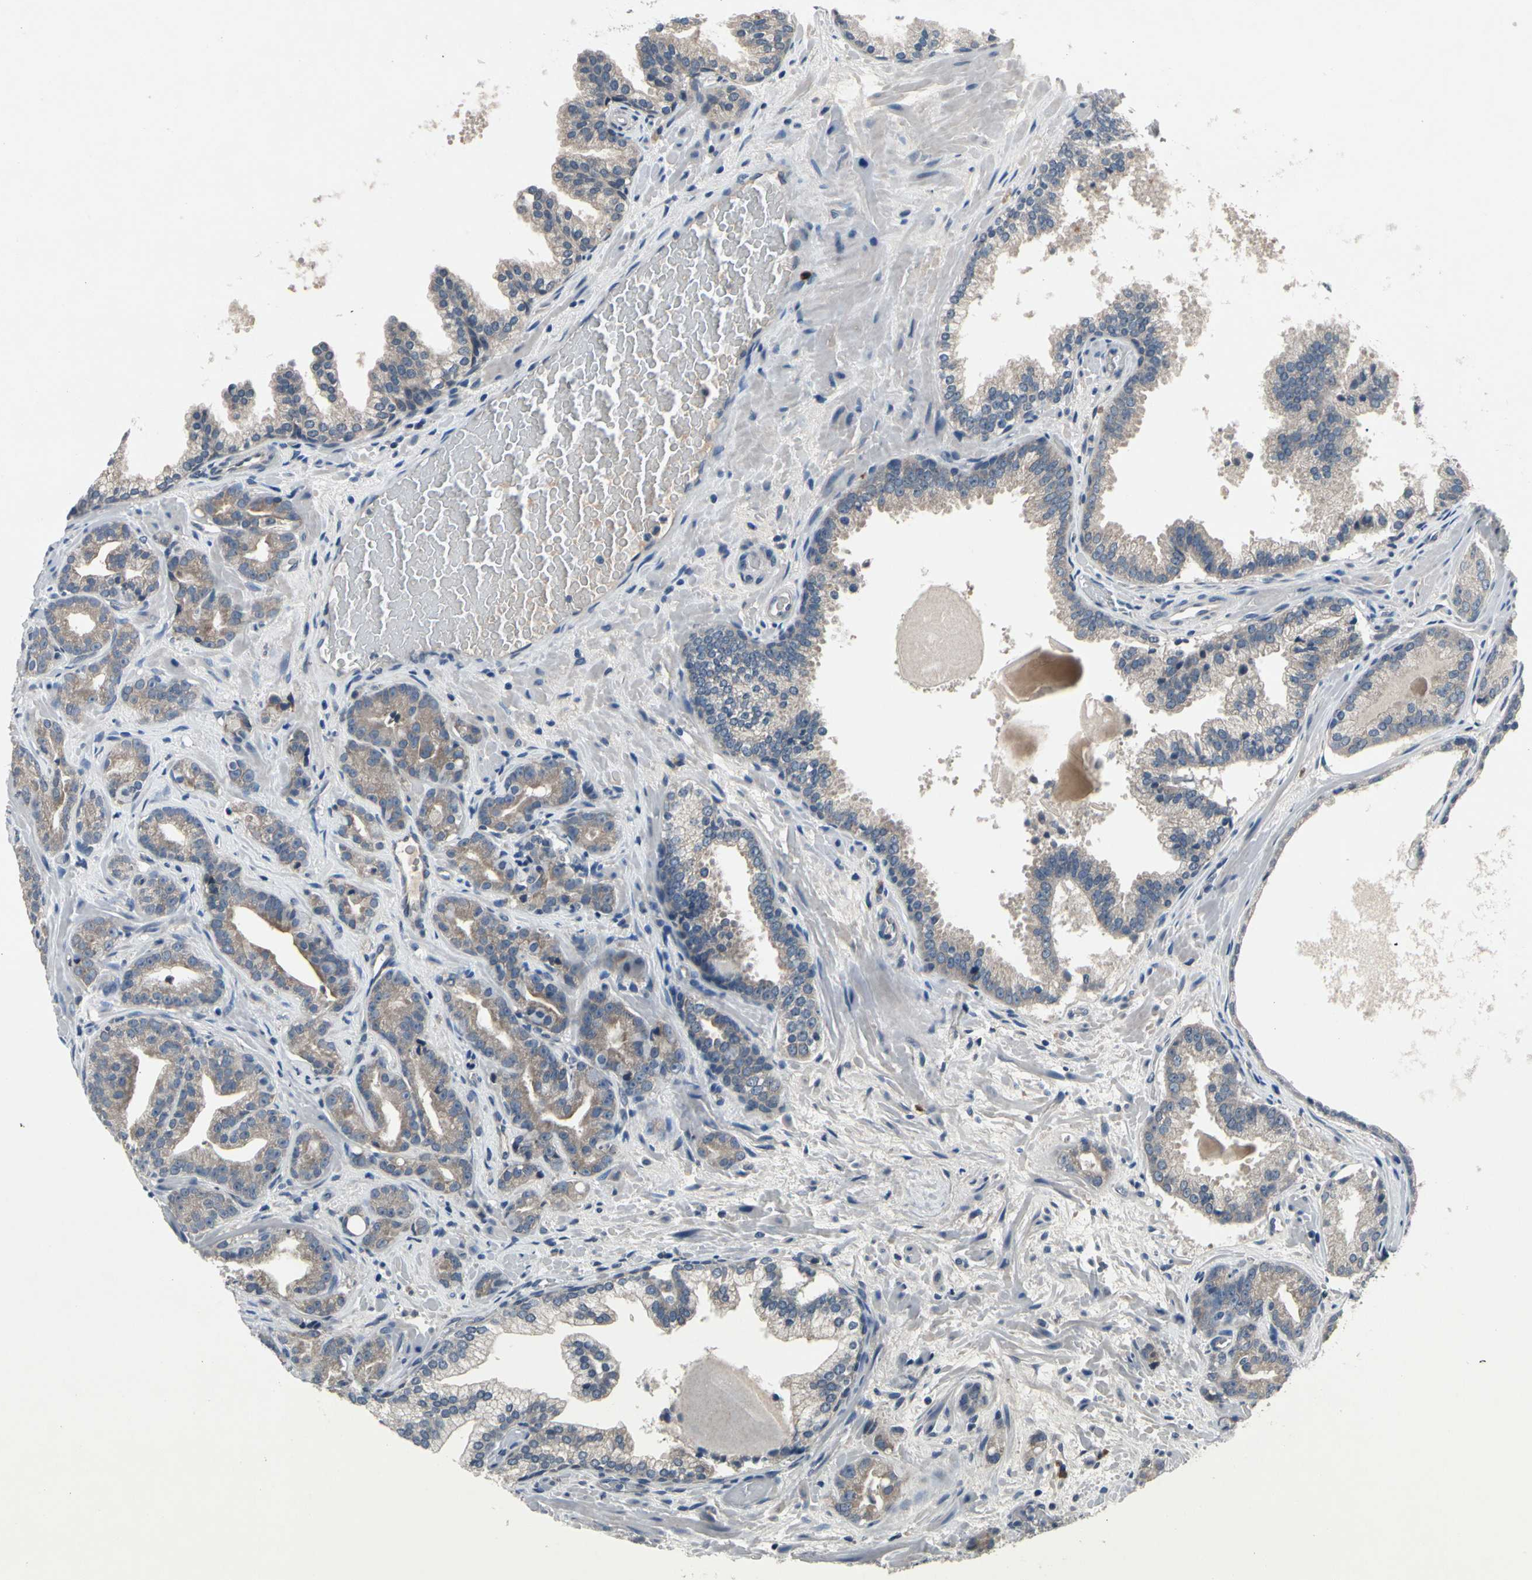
{"staining": {"intensity": "weak", "quantity": "25%-75%", "location": "cytoplasmic/membranous"}, "tissue": "prostate cancer", "cell_type": "Tumor cells", "image_type": "cancer", "snomed": [{"axis": "morphology", "description": "Adenocarcinoma, Low grade"}, {"axis": "topography", "description": "Prostate"}], "caption": "Protein staining of prostate cancer tissue shows weak cytoplasmic/membranous staining in about 25%-75% of tumor cells.", "gene": "SELENOK", "patient": {"sex": "male", "age": 63}}